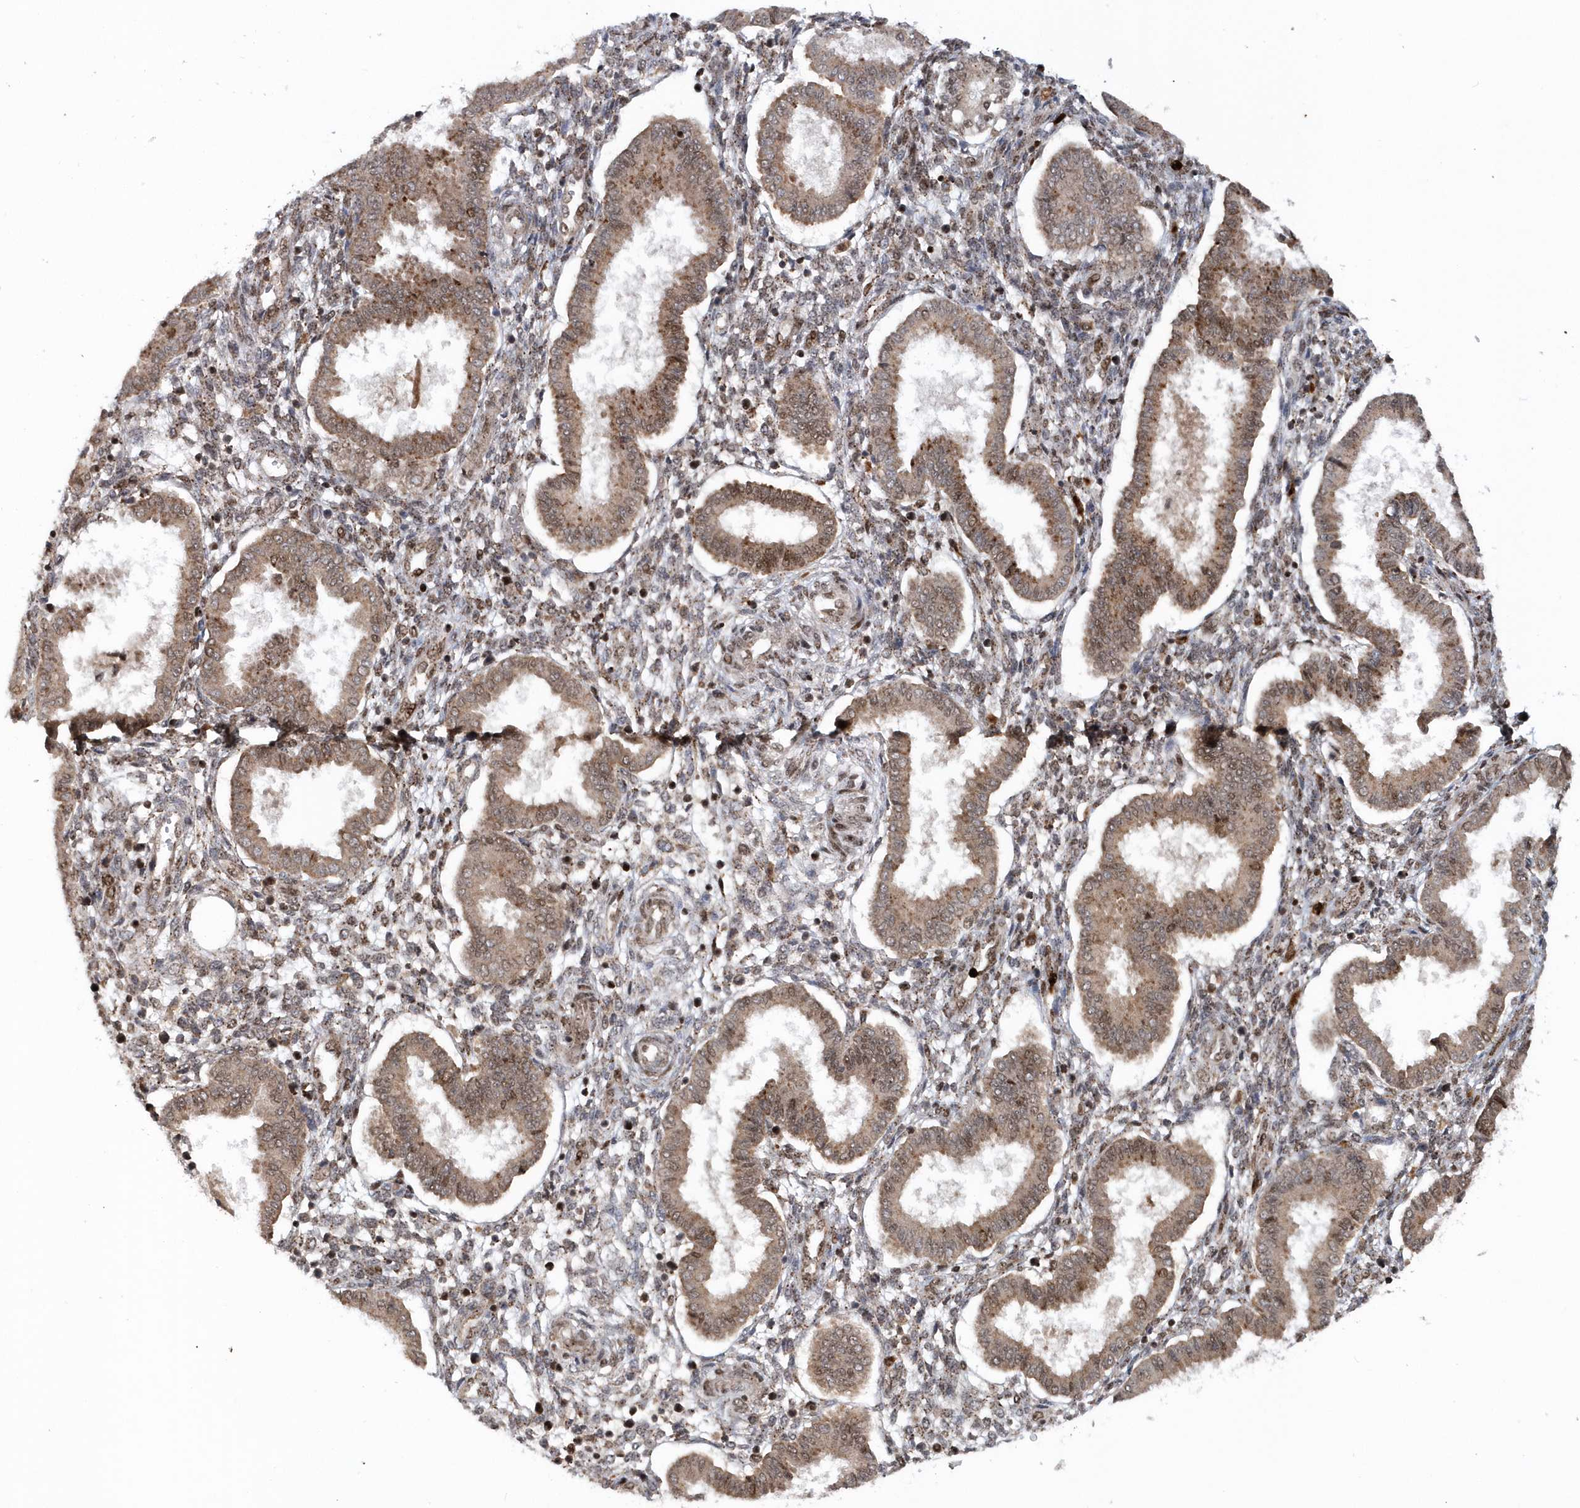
{"staining": {"intensity": "weak", "quantity": "25%-75%", "location": "cytoplasmic/membranous,nuclear"}, "tissue": "endometrium", "cell_type": "Cells in endometrial stroma", "image_type": "normal", "snomed": [{"axis": "morphology", "description": "Normal tissue, NOS"}, {"axis": "topography", "description": "Endometrium"}], "caption": "Immunohistochemical staining of normal human endometrium demonstrates low levels of weak cytoplasmic/membranous,nuclear expression in about 25%-75% of cells in endometrial stroma.", "gene": "SOWAHB", "patient": {"sex": "female", "age": 24}}